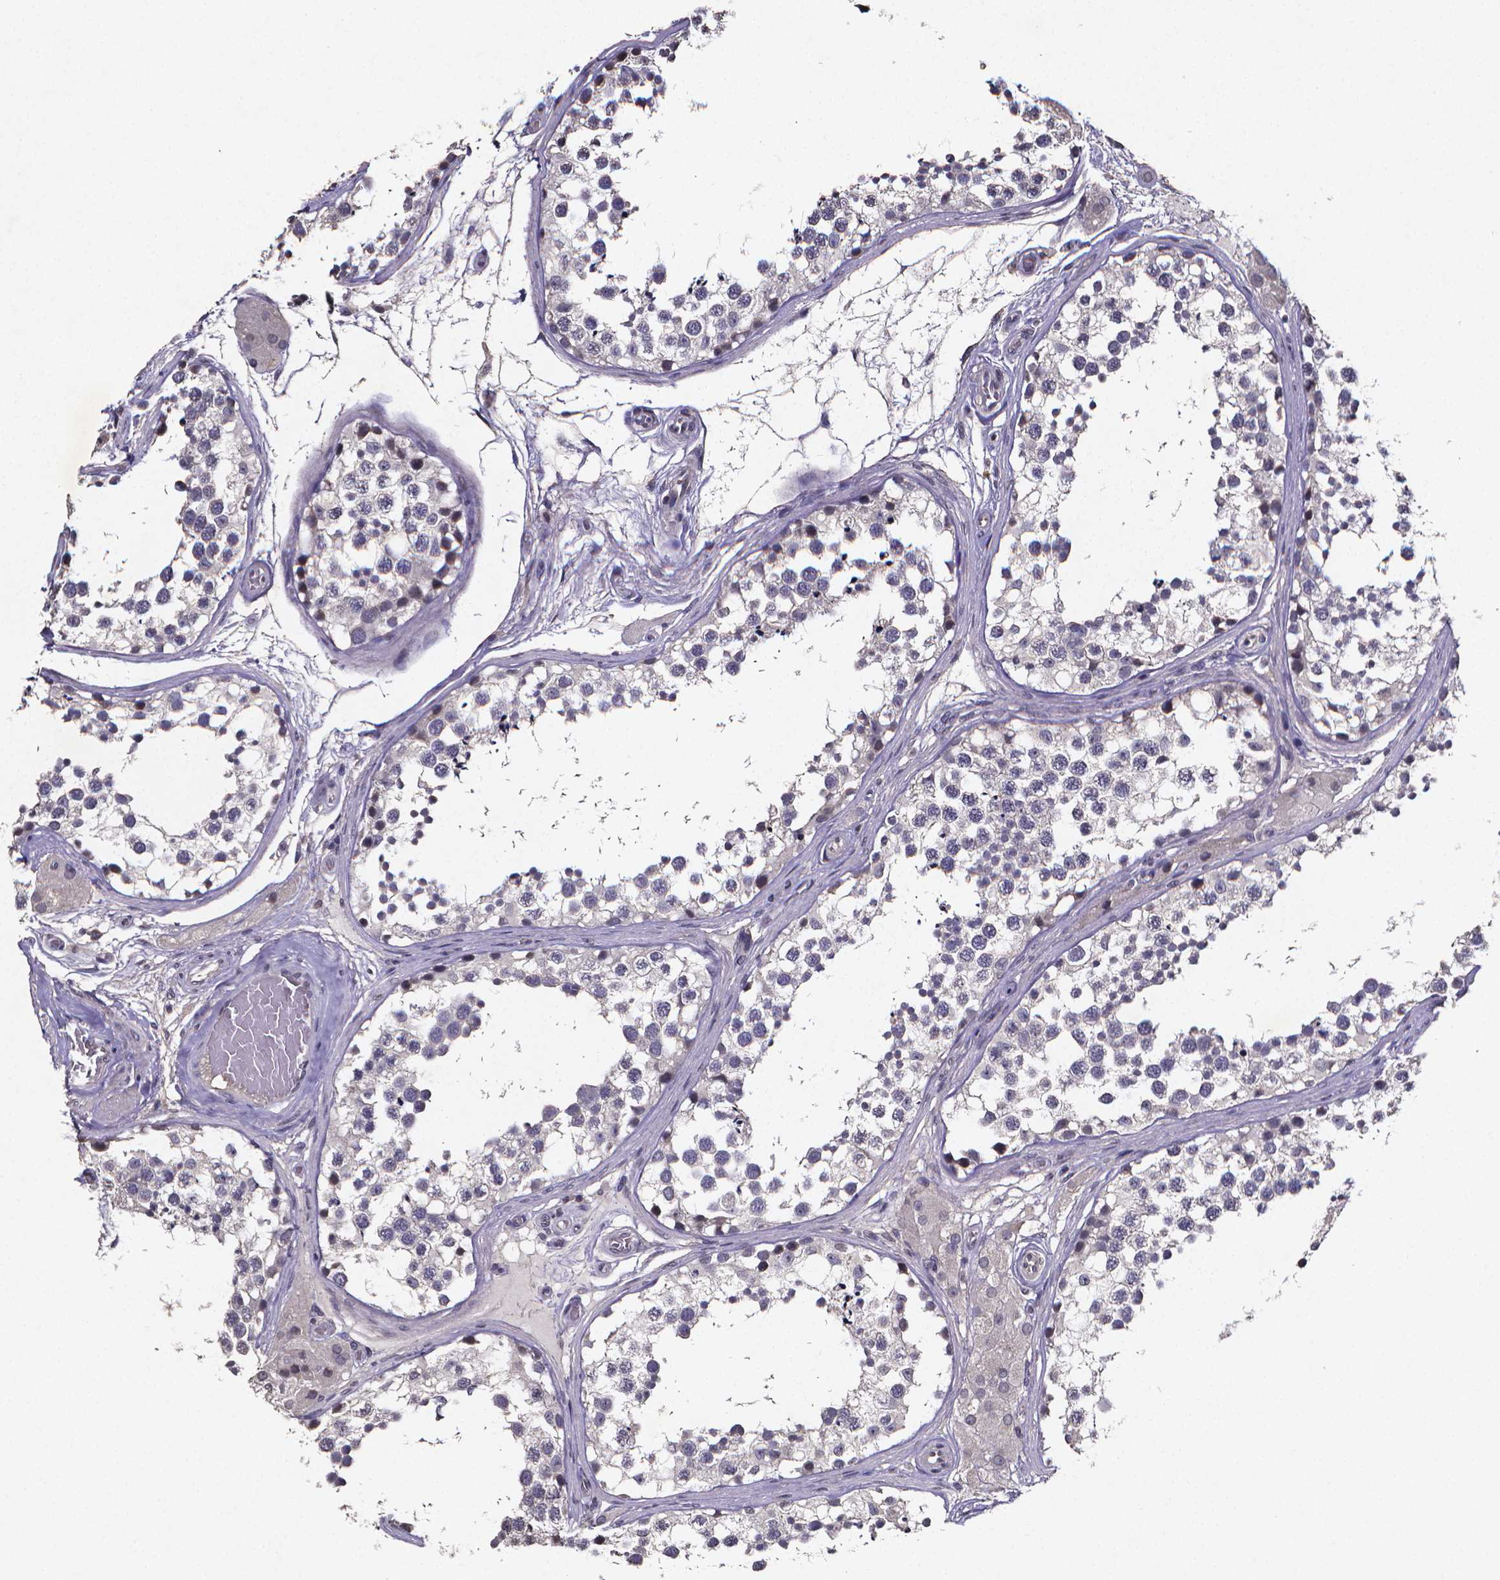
{"staining": {"intensity": "negative", "quantity": "none", "location": "none"}, "tissue": "testis", "cell_type": "Cells in seminiferous ducts", "image_type": "normal", "snomed": [{"axis": "morphology", "description": "Normal tissue, NOS"}, {"axis": "morphology", "description": "Seminoma, NOS"}, {"axis": "topography", "description": "Testis"}], "caption": "Cells in seminiferous ducts show no significant positivity in benign testis.", "gene": "TP73", "patient": {"sex": "male", "age": 65}}